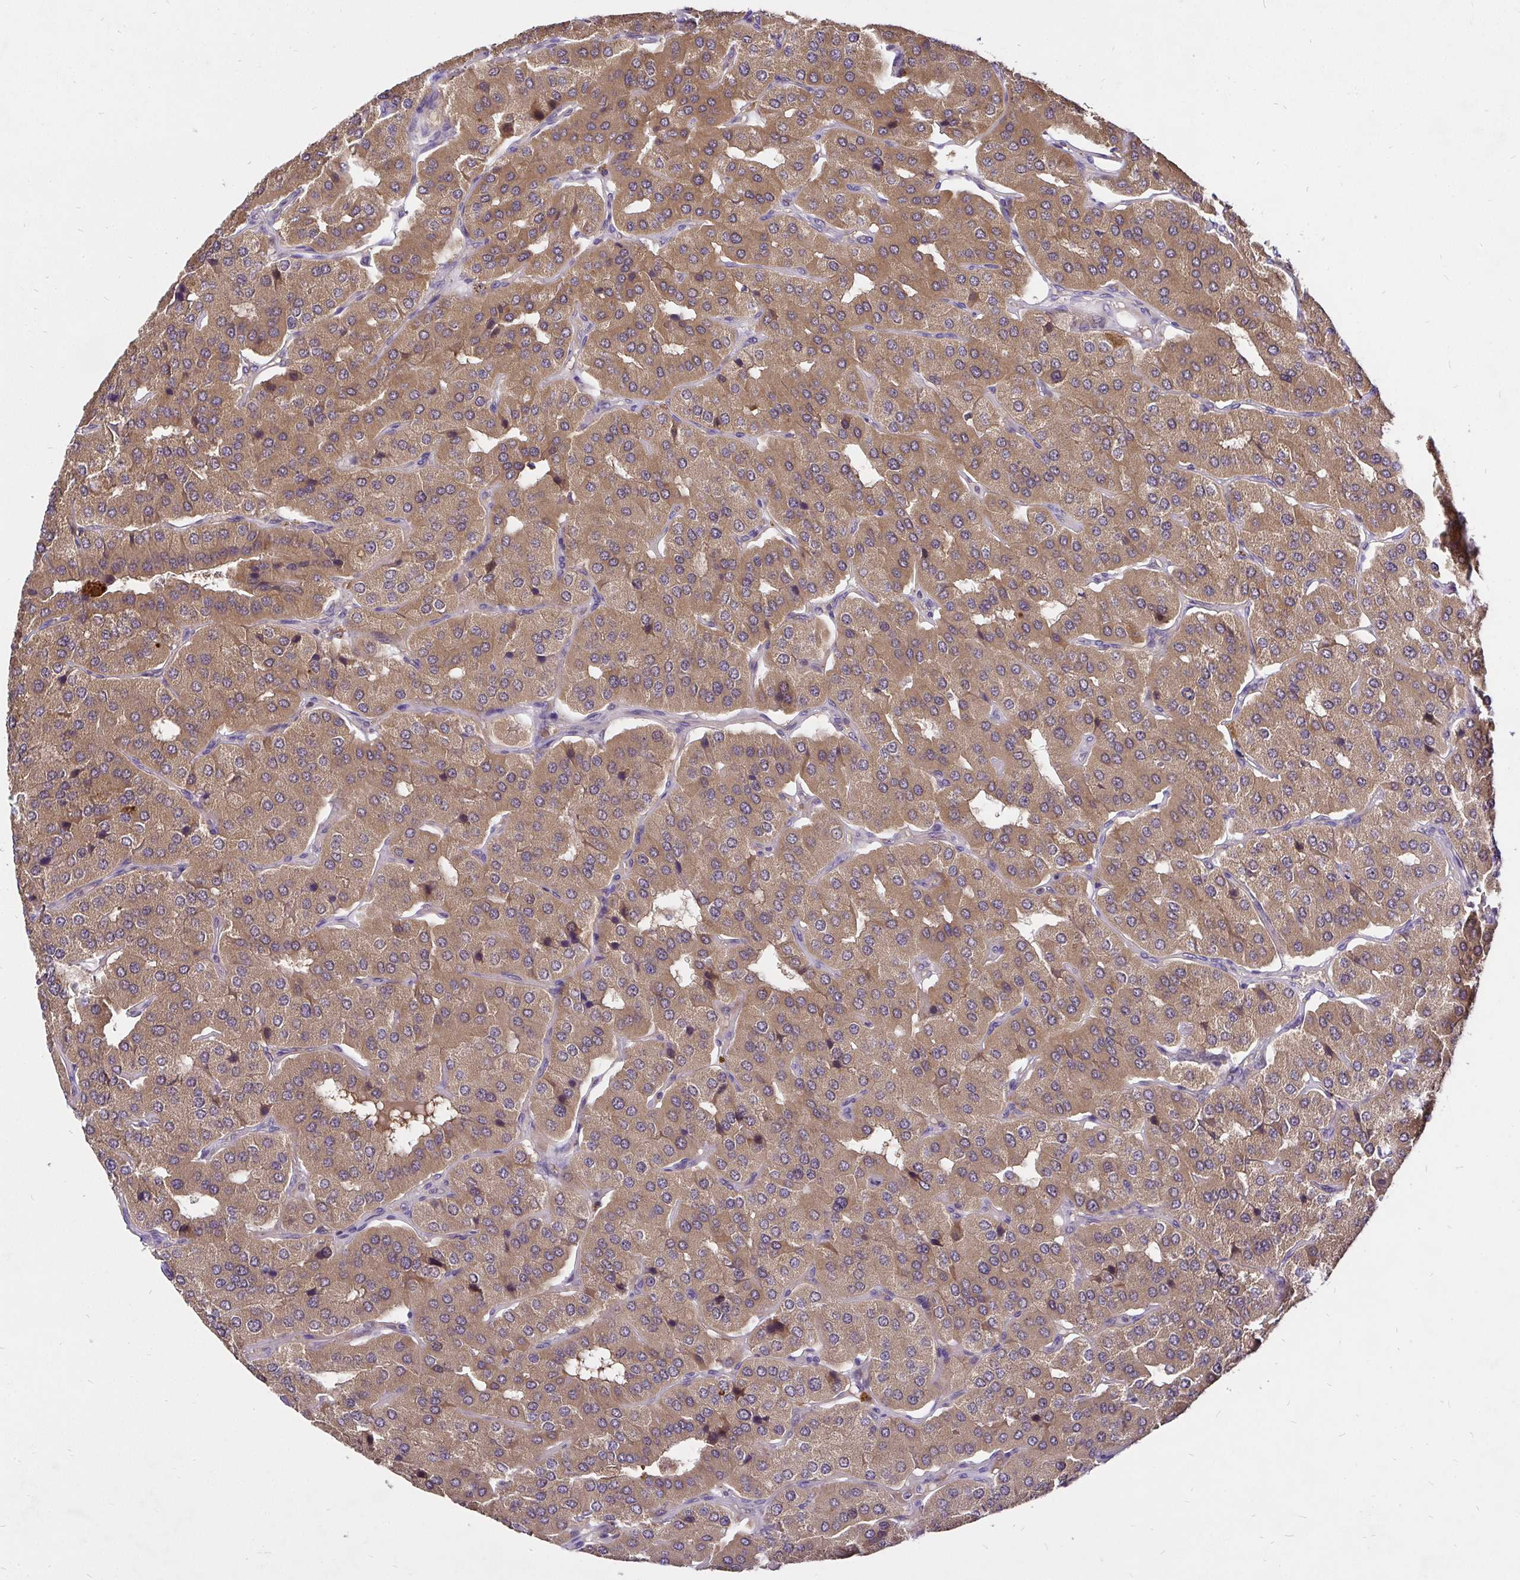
{"staining": {"intensity": "moderate", "quantity": ">75%", "location": "cytoplasmic/membranous"}, "tissue": "parathyroid gland", "cell_type": "Glandular cells", "image_type": "normal", "snomed": [{"axis": "morphology", "description": "Normal tissue, NOS"}, {"axis": "morphology", "description": "Adenoma, NOS"}, {"axis": "topography", "description": "Parathyroid gland"}], "caption": "The micrograph displays a brown stain indicating the presence of a protein in the cytoplasmic/membranous of glandular cells in parathyroid gland.", "gene": "UBE2M", "patient": {"sex": "female", "age": 86}}